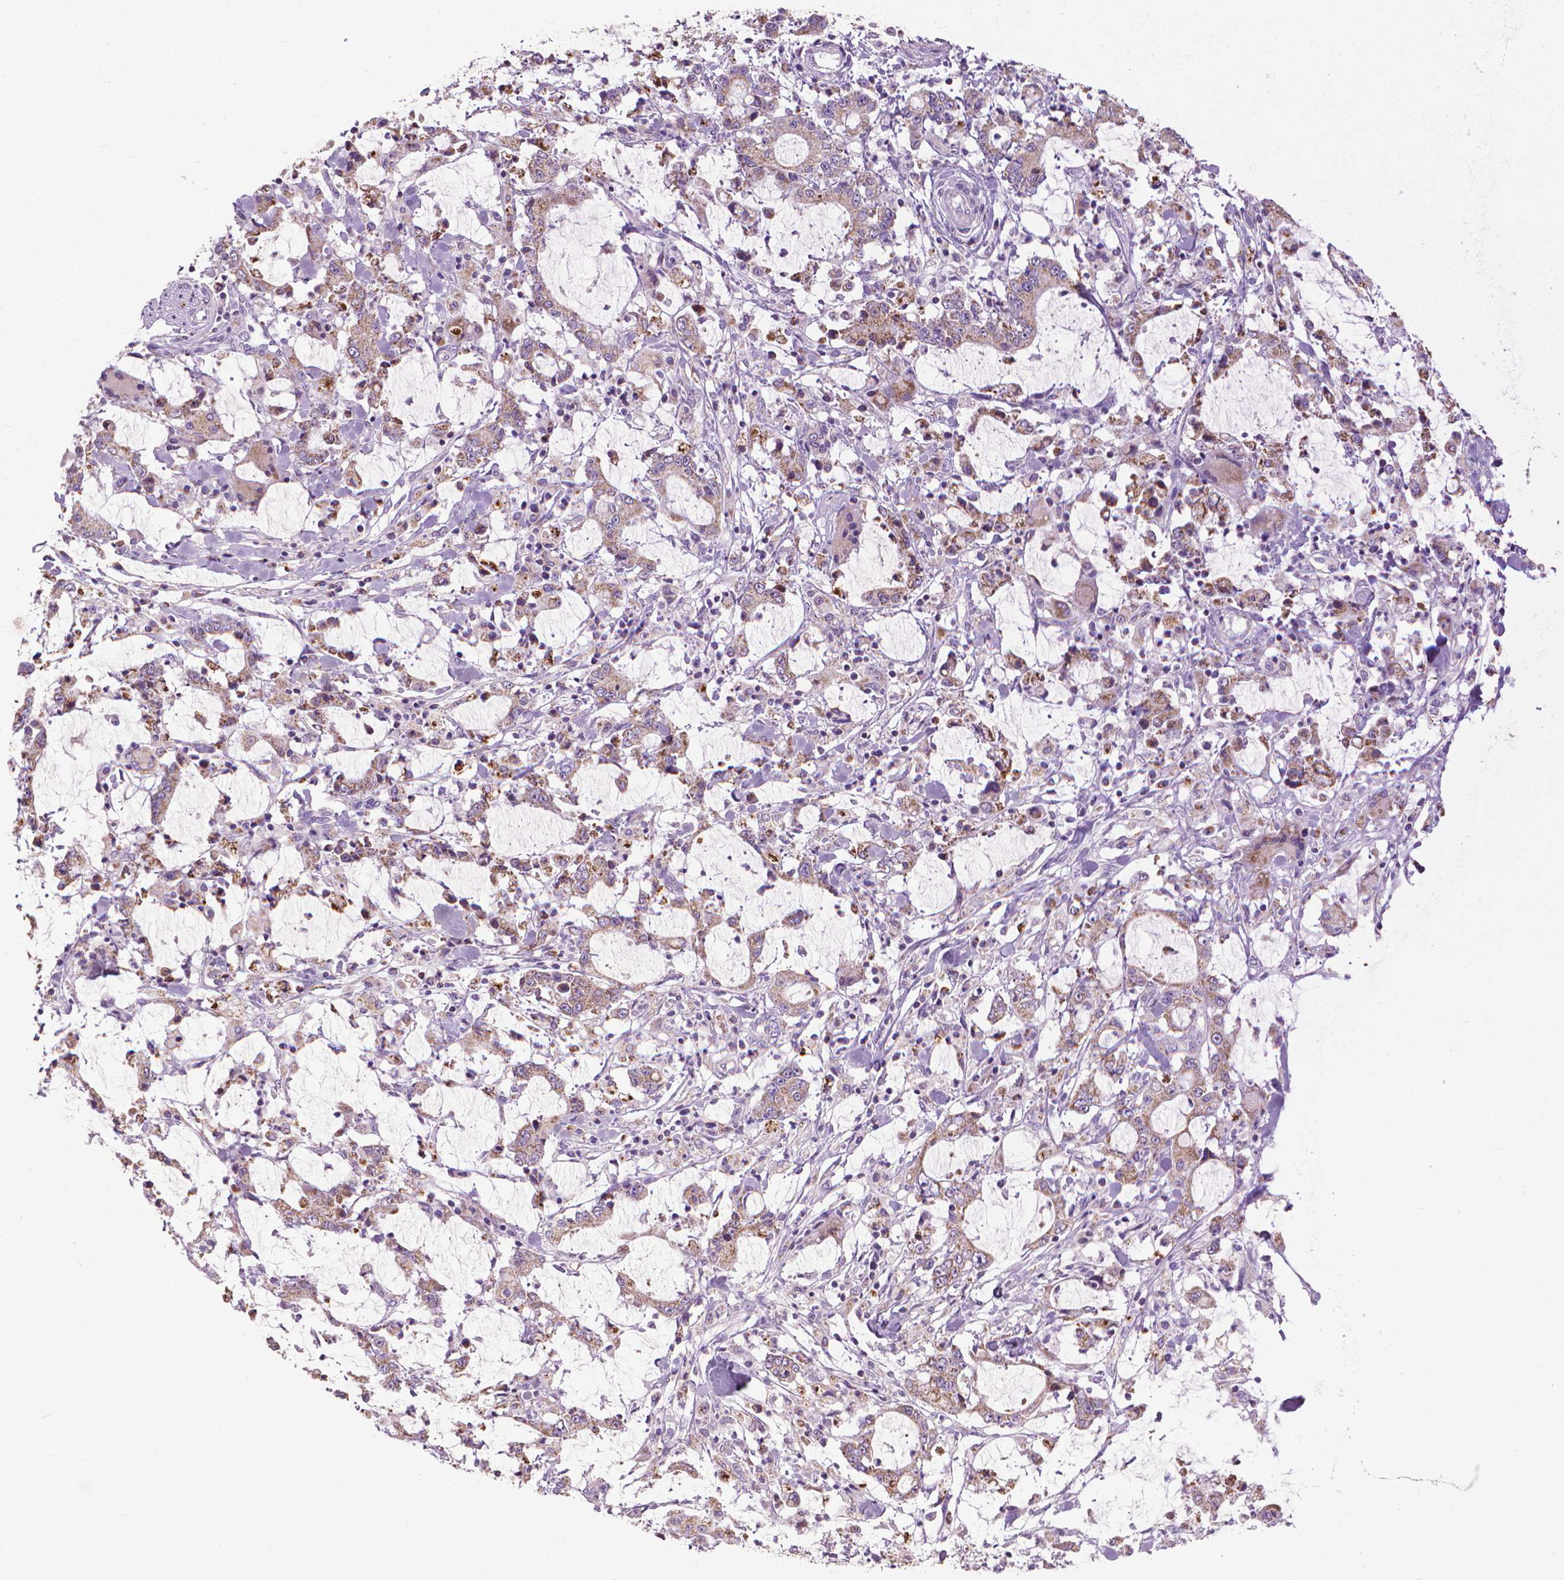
{"staining": {"intensity": "moderate", "quantity": "<25%", "location": "cytoplasmic/membranous"}, "tissue": "stomach cancer", "cell_type": "Tumor cells", "image_type": "cancer", "snomed": [{"axis": "morphology", "description": "Adenocarcinoma, NOS"}, {"axis": "topography", "description": "Stomach, upper"}], "caption": "The histopathology image shows a brown stain indicating the presence of a protein in the cytoplasmic/membranous of tumor cells in stomach cancer.", "gene": "VDAC1", "patient": {"sex": "male", "age": 68}}